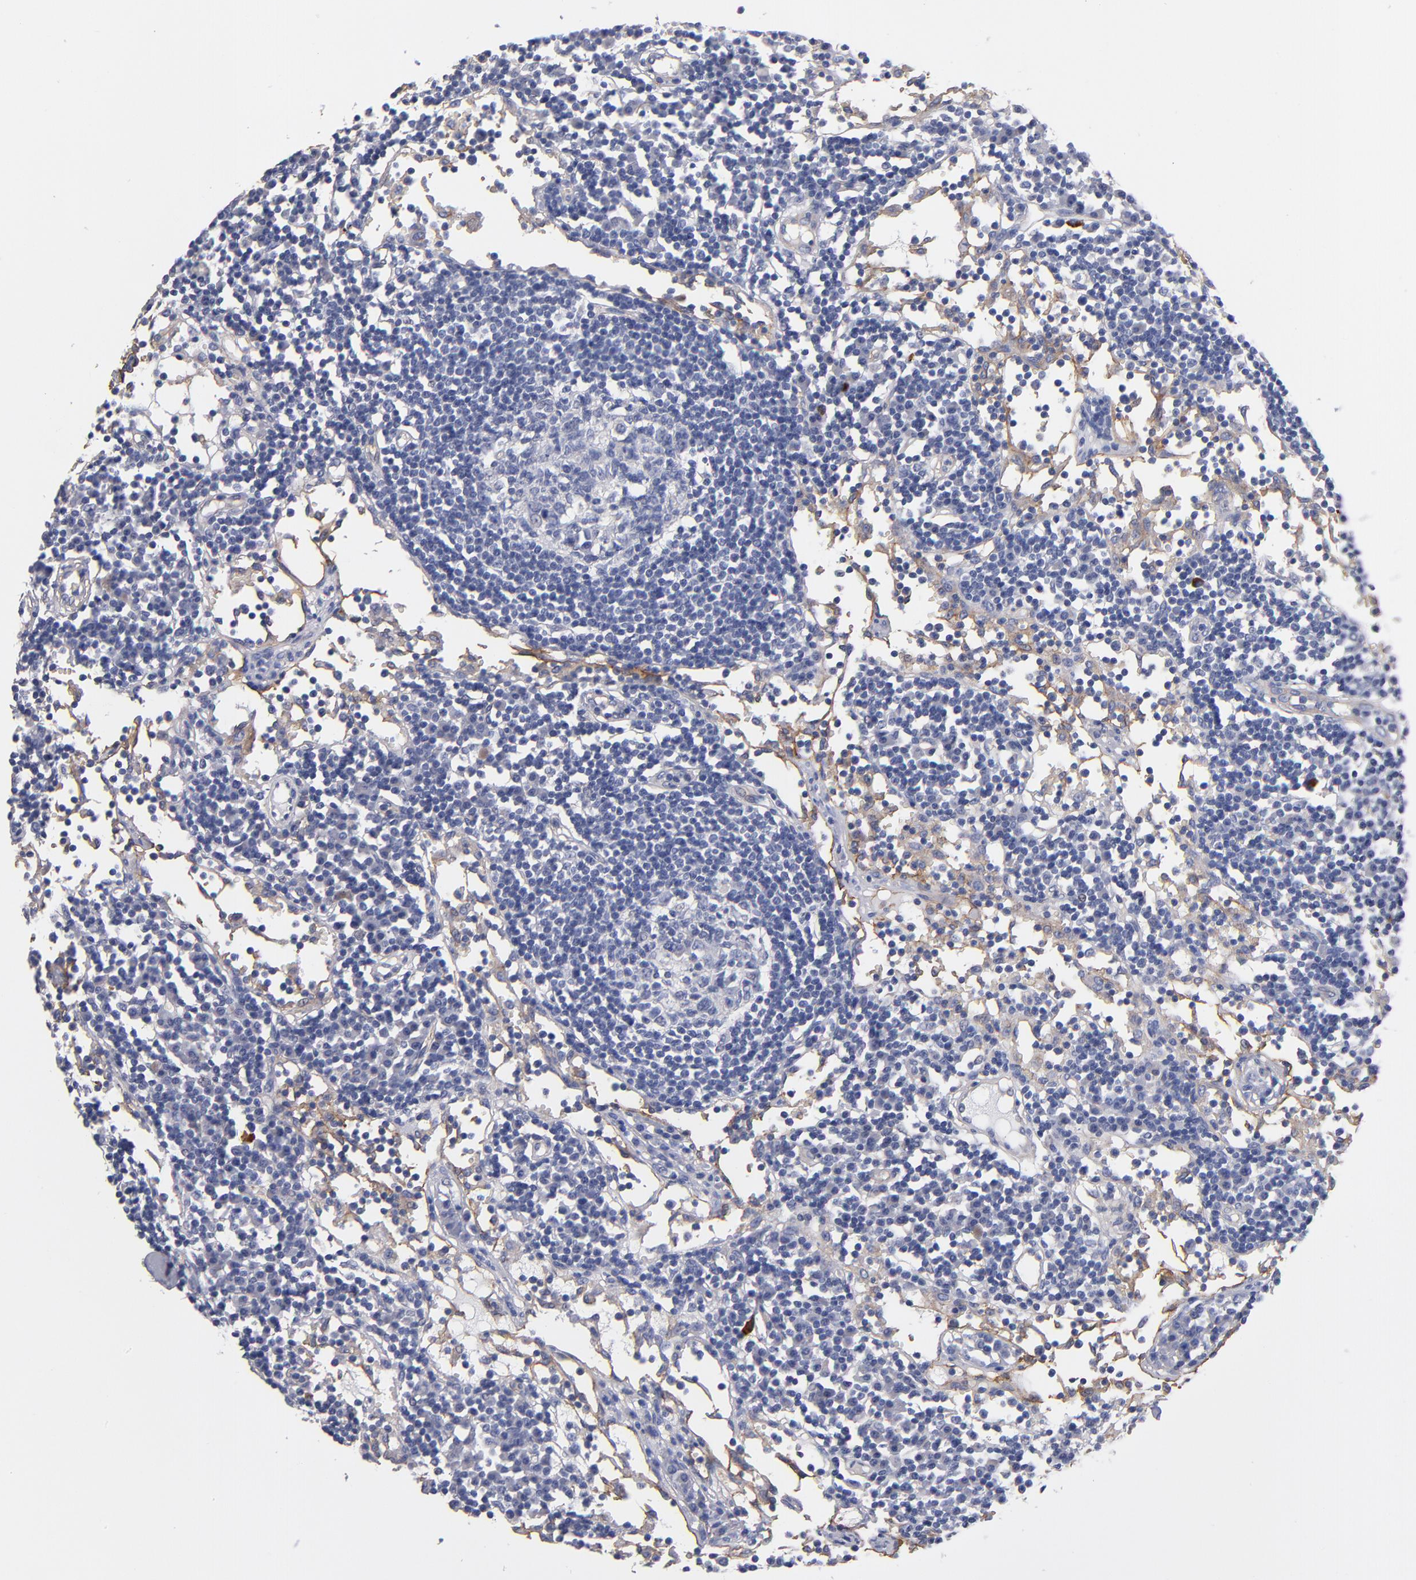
{"staining": {"intensity": "negative", "quantity": "none", "location": "none"}, "tissue": "lymph node", "cell_type": "Germinal center cells", "image_type": "normal", "snomed": [{"axis": "morphology", "description": "Normal tissue, NOS"}, {"axis": "topography", "description": "Lymph node"}], "caption": "The micrograph reveals no staining of germinal center cells in unremarkable lymph node. (DAB (3,3'-diaminobenzidine) IHC visualized using brightfield microscopy, high magnification).", "gene": "PLSCR4", "patient": {"sex": "female", "age": 55}}